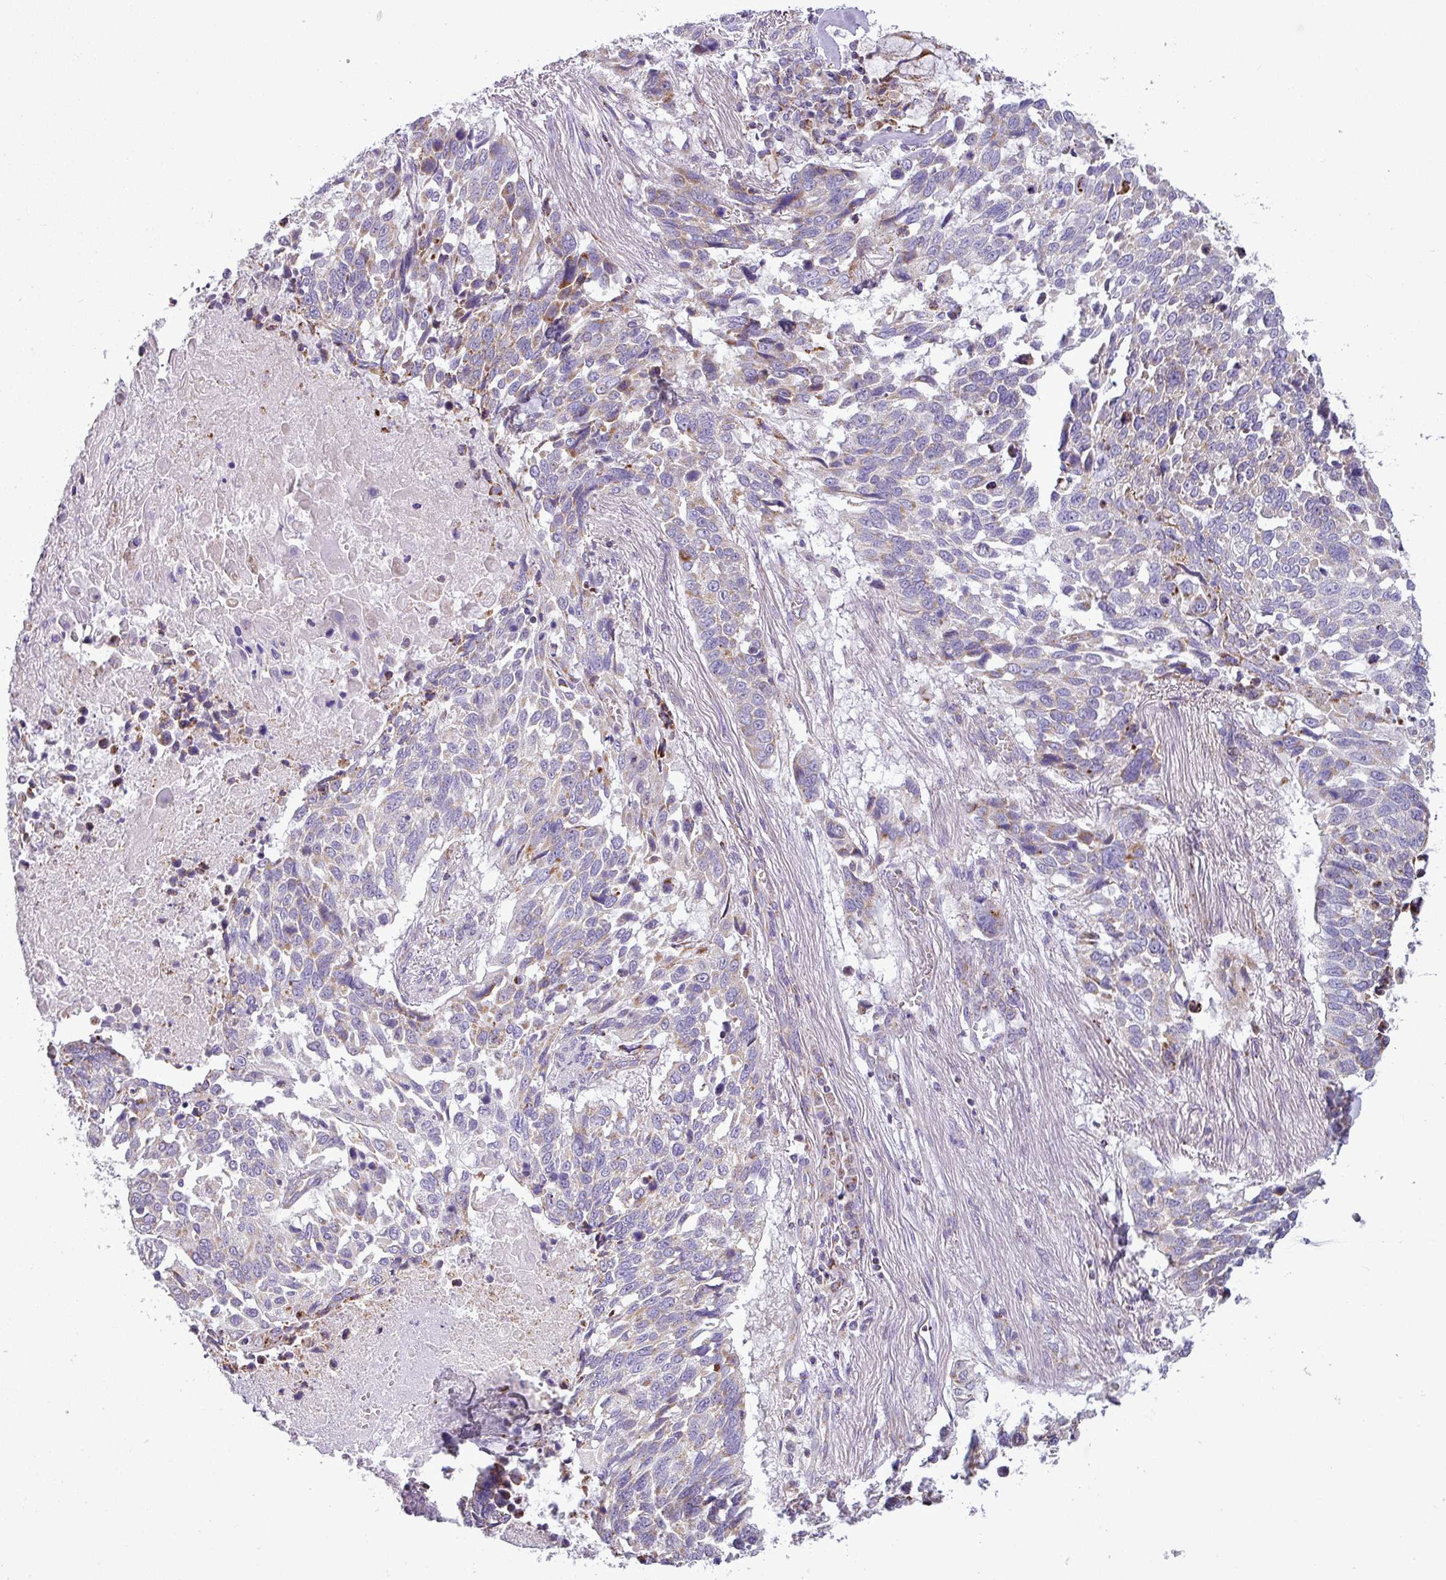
{"staining": {"intensity": "moderate", "quantity": "<25%", "location": "cytoplasmic/membranous"}, "tissue": "lung cancer", "cell_type": "Tumor cells", "image_type": "cancer", "snomed": [{"axis": "morphology", "description": "Squamous cell carcinoma, NOS"}, {"axis": "topography", "description": "Lung"}], "caption": "The photomicrograph exhibits immunohistochemical staining of lung squamous cell carcinoma. There is moderate cytoplasmic/membranous expression is appreciated in about <25% of tumor cells.", "gene": "ZNF81", "patient": {"sex": "male", "age": 62}}